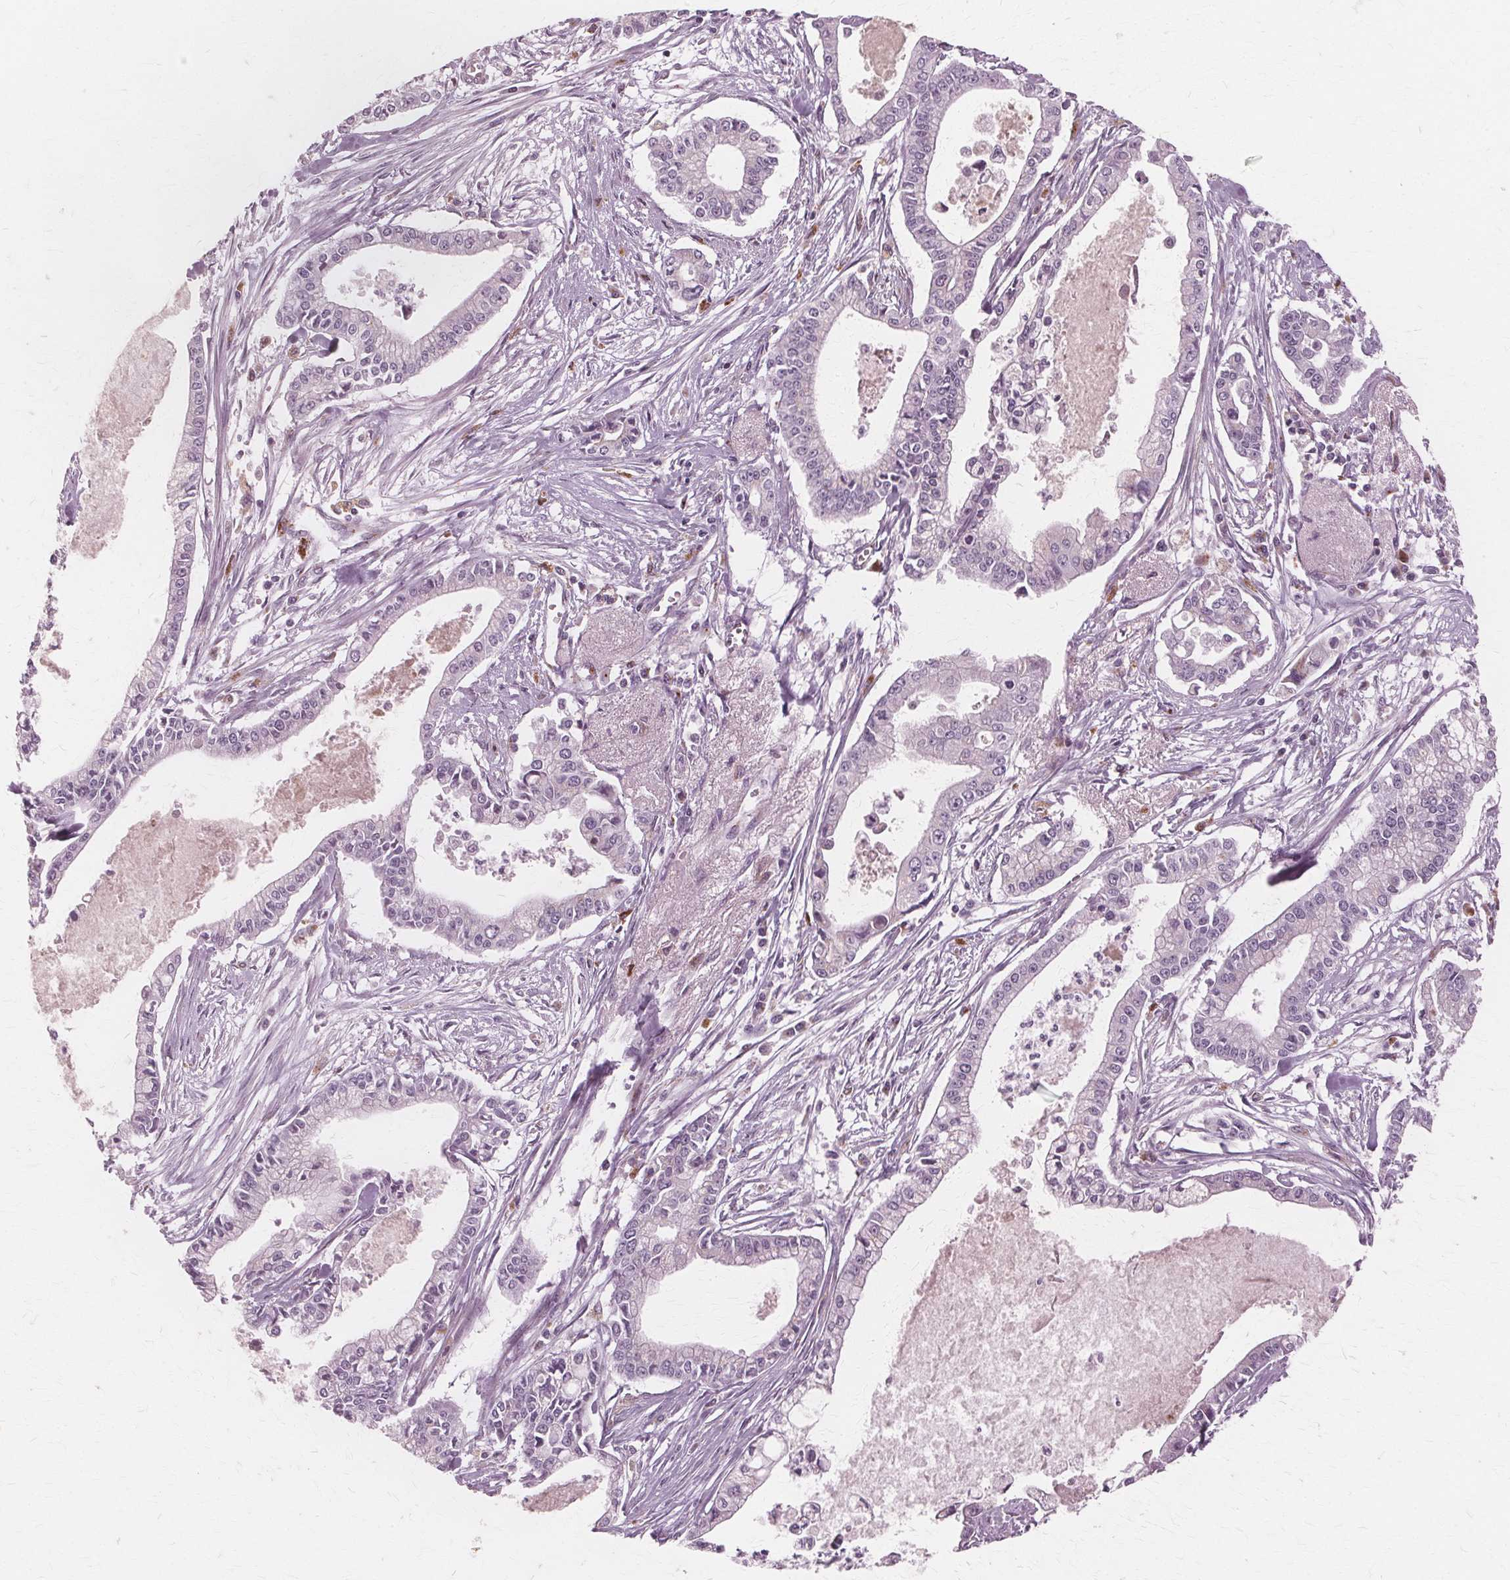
{"staining": {"intensity": "negative", "quantity": "none", "location": "none"}, "tissue": "pancreatic cancer", "cell_type": "Tumor cells", "image_type": "cancer", "snomed": [{"axis": "morphology", "description": "Adenocarcinoma, NOS"}, {"axis": "topography", "description": "Pancreas"}], "caption": "Tumor cells are negative for protein expression in human pancreatic adenocarcinoma. Nuclei are stained in blue.", "gene": "DNASE2", "patient": {"sex": "female", "age": 65}}